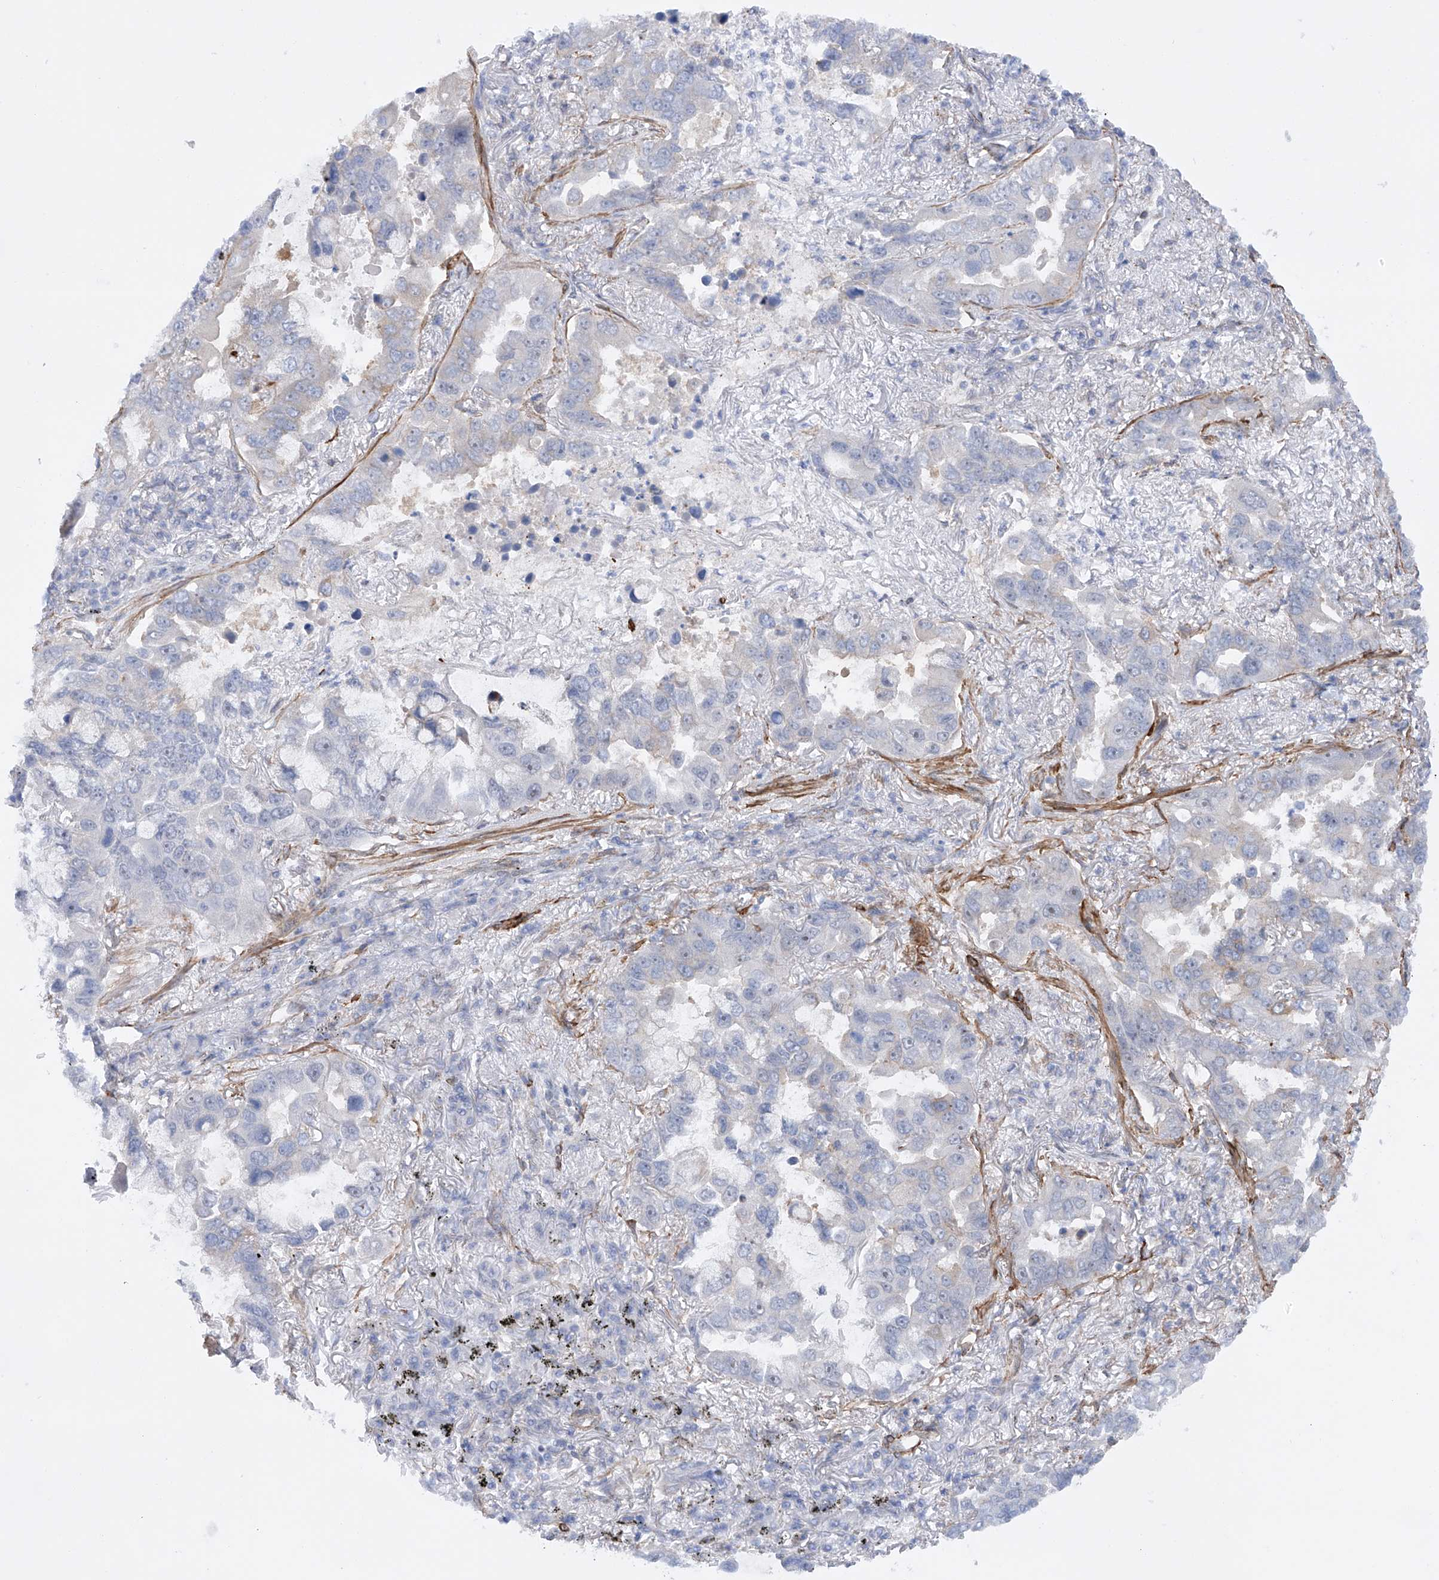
{"staining": {"intensity": "negative", "quantity": "none", "location": "none"}, "tissue": "lung cancer", "cell_type": "Tumor cells", "image_type": "cancer", "snomed": [{"axis": "morphology", "description": "Adenocarcinoma, NOS"}, {"axis": "topography", "description": "Lung"}], "caption": "Lung cancer was stained to show a protein in brown. There is no significant positivity in tumor cells.", "gene": "ZNF490", "patient": {"sex": "male", "age": 64}}